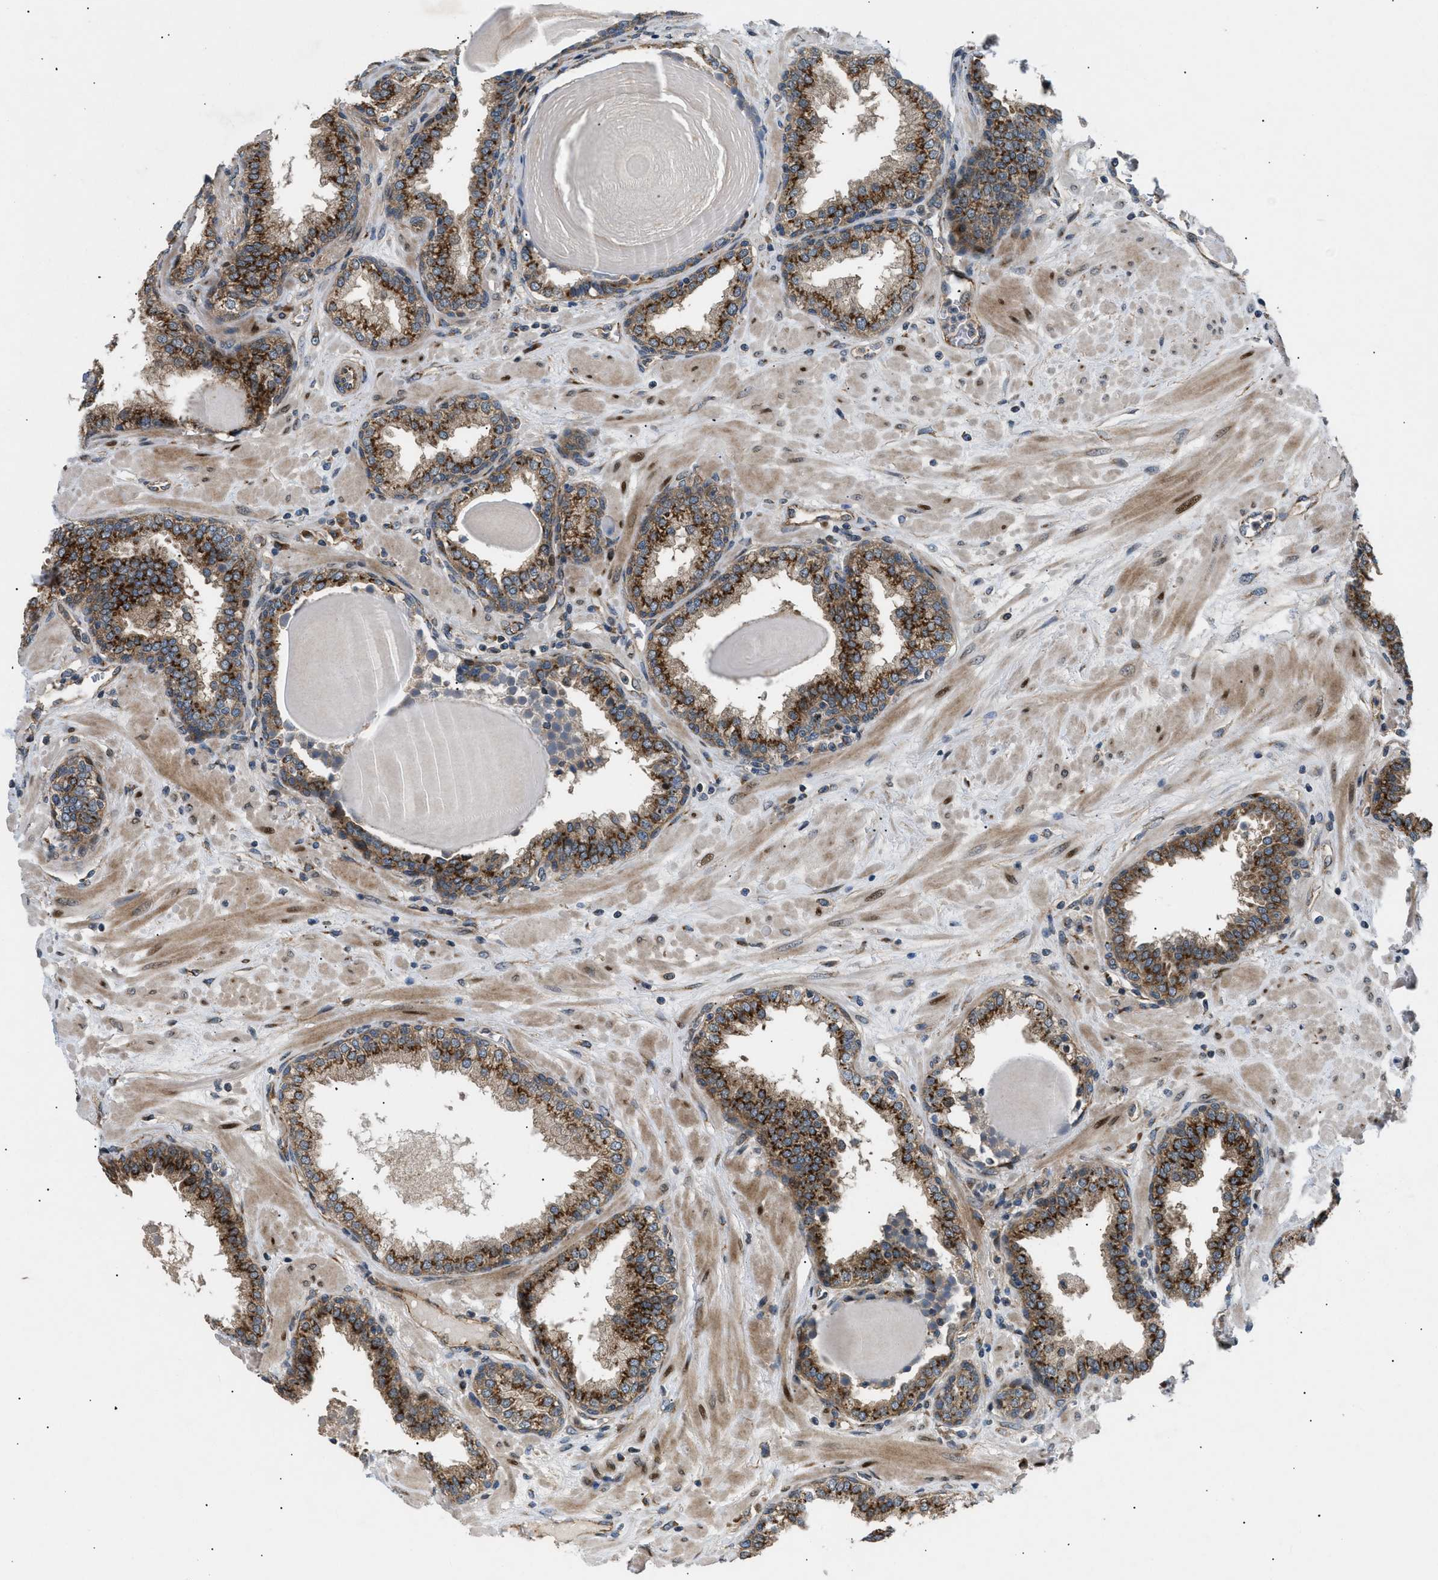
{"staining": {"intensity": "strong", "quantity": ">75%", "location": "cytoplasmic/membranous"}, "tissue": "prostate", "cell_type": "Glandular cells", "image_type": "normal", "snomed": [{"axis": "morphology", "description": "Normal tissue, NOS"}, {"axis": "topography", "description": "Prostate"}], "caption": "The photomicrograph exhibits a brown stain indicating the presence of a protein in the cytoplasmic/membranous of glandular cells in prostate. The staining was performed using DAB (3,3'-diaminobenzidine), with brown indicating positive protein expression. Nuclei are stained blue with hematoxylin.", "gene": "LYSMD3", "patient": {"sex": "male", "age": 51}}